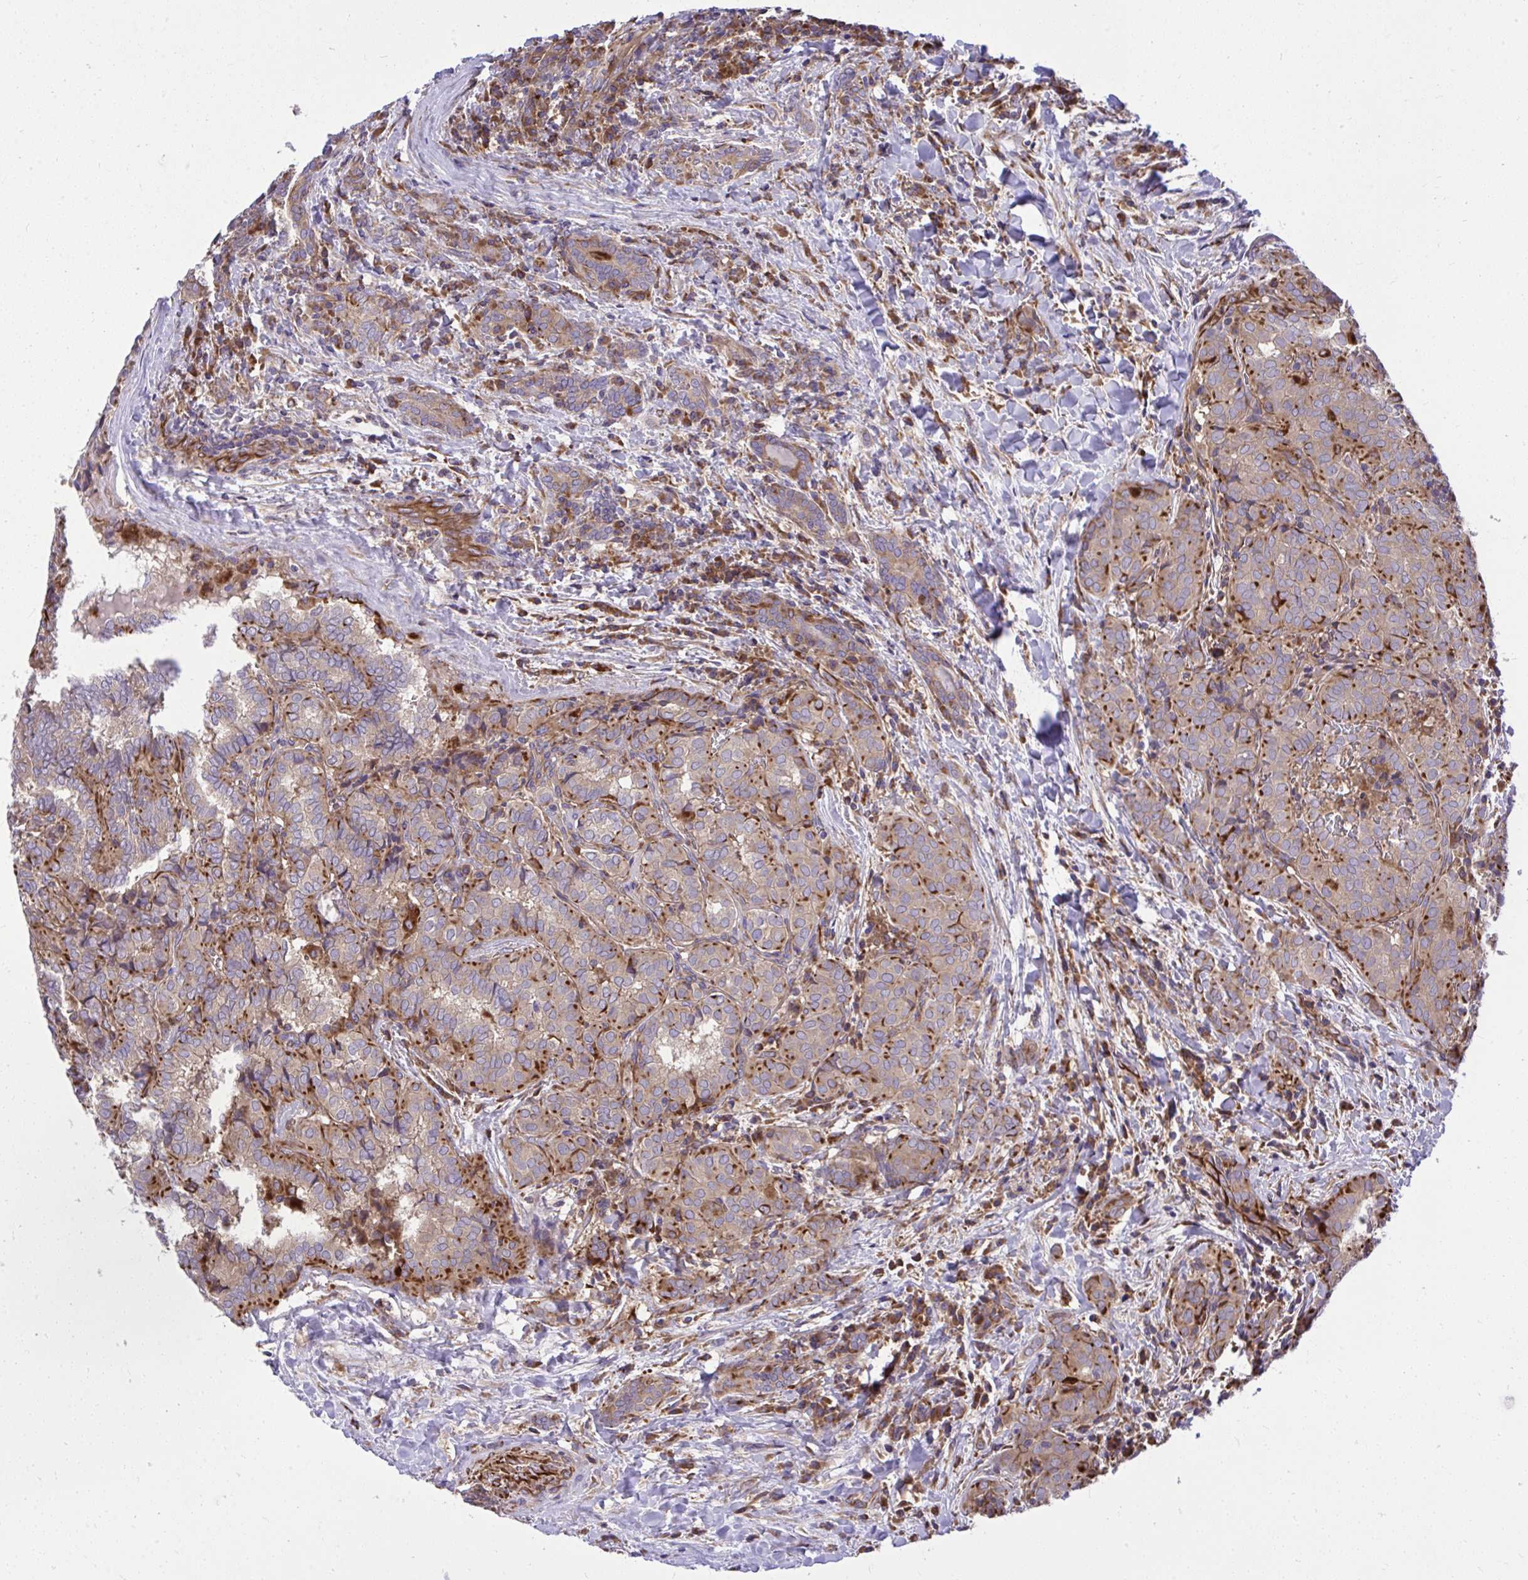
{"staining": {"intensity": "moderate", "quantity": "25%-75%", "location": "cytoplasmic/membranous"}, "tissue": "thyroid cancer", "cell_type": "Tumor cells", "image_type": "cancer", "snomed": [{"axis": "morphology", "description": "Papillary adenocarcinoma, NOS"}, {"axis": "topography", "description": "Thyroid gland"}], "caption": "DAB (3,3'-diaminobenzidine) immunohistochemical staining of thyroid papillary adenocarcinoma shows moderate cytoplasmic/membranous protein expression in about 25%-75% of tumor cells. (IHC, brightfield microscopy, high magnification).", "gene": "PAIP2", "patient": {"sex": "female", "age": 30}}